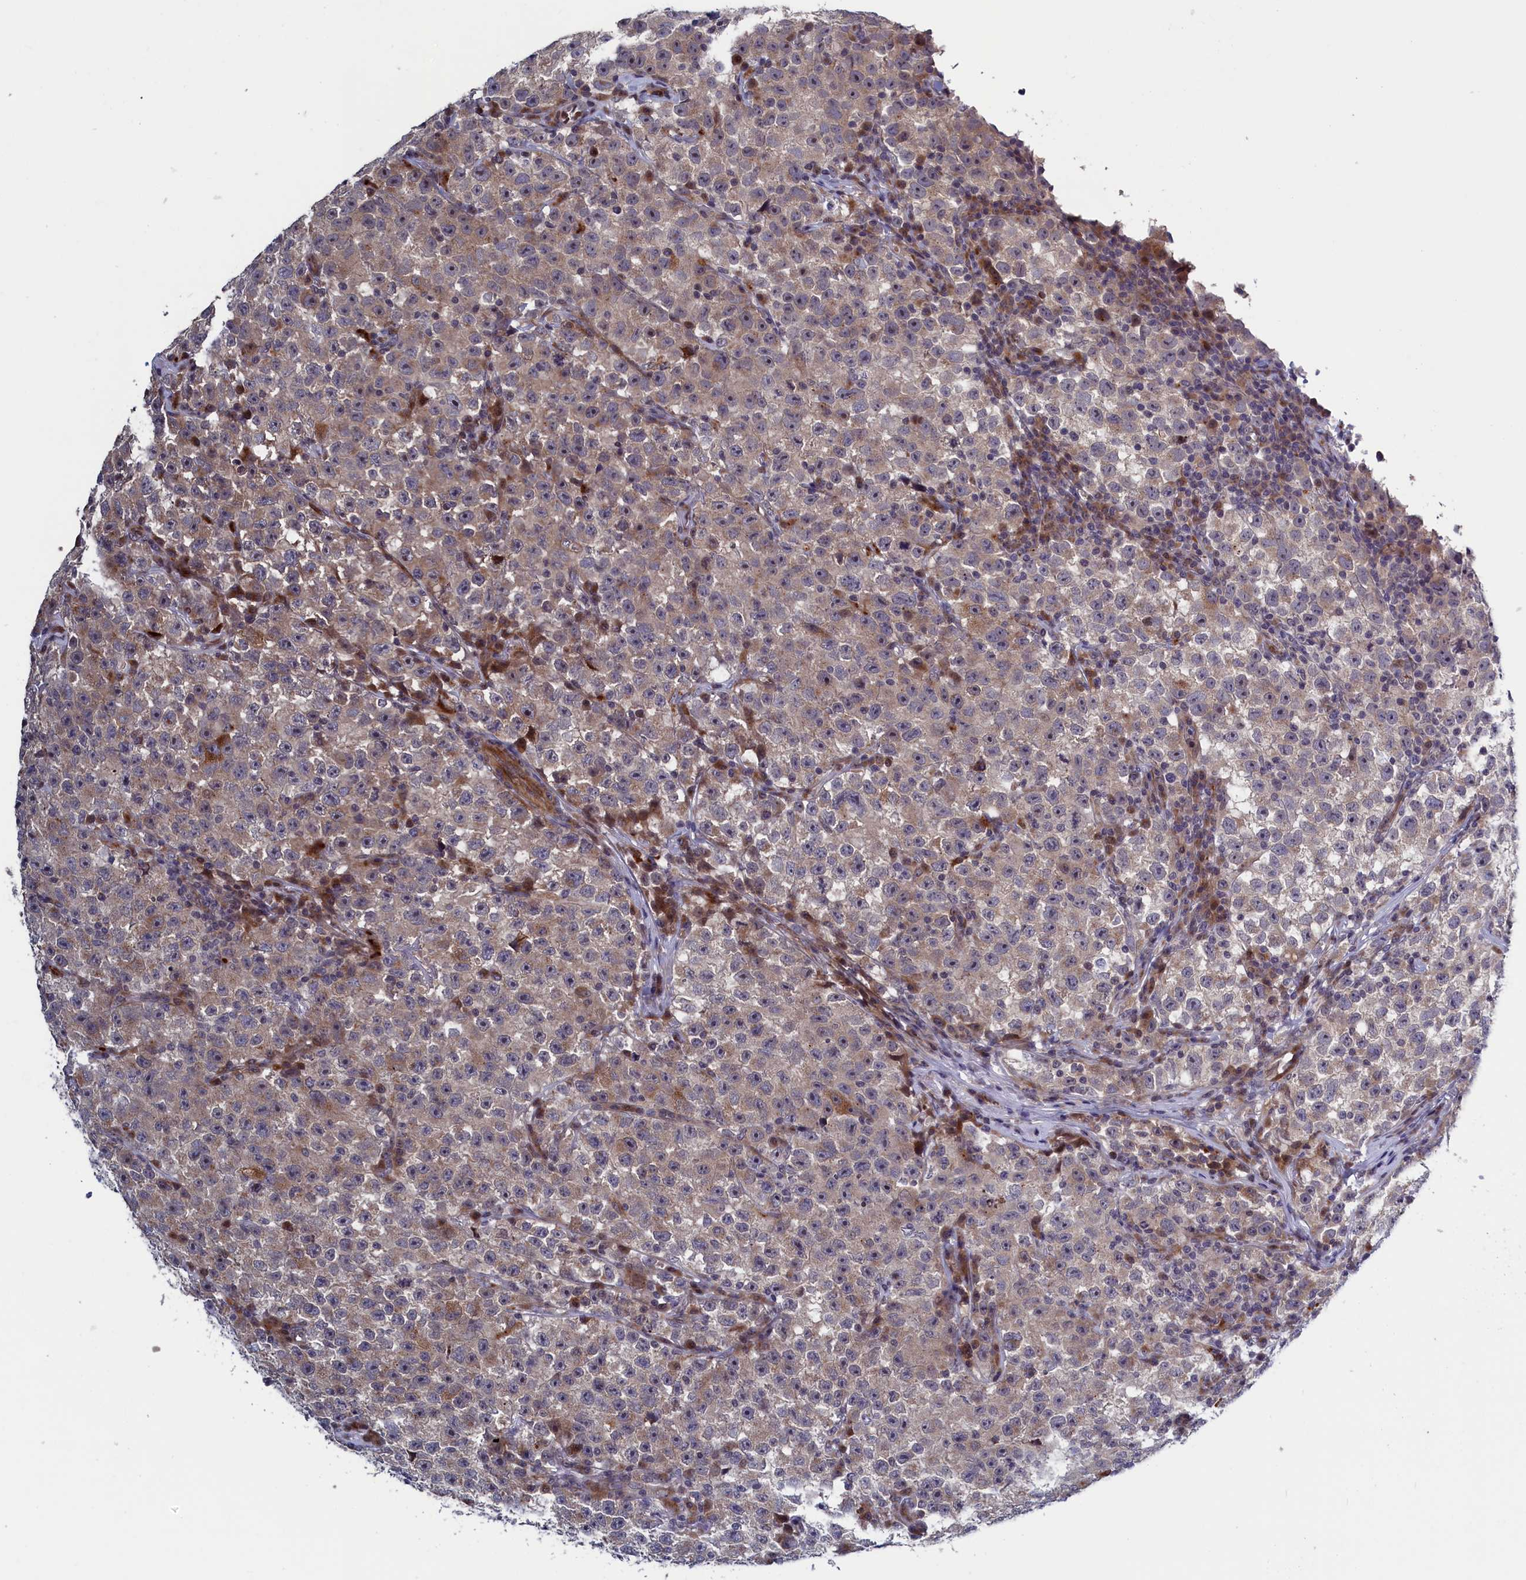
{"staining": {"intensity": "weak", "quantity": "25%-75%", "location": "cytoplasmic/membranous"}, "tissue": "testis cancer", "cell_type": "Tumor cells", "image_type": "cancer", "snomed": [{"axis": "morphology", "description": "Seminoma, NOS"}, {"axis": "topography", "description": "Testis"}], "caption": "Protein expression by IHC exhibits weak cytoplasmic/membranous expression in about 25%-75% of tumor cells in seminoma (testis).", "gene": "LSG1", "patient": {"sex": "male", "age": 22}}